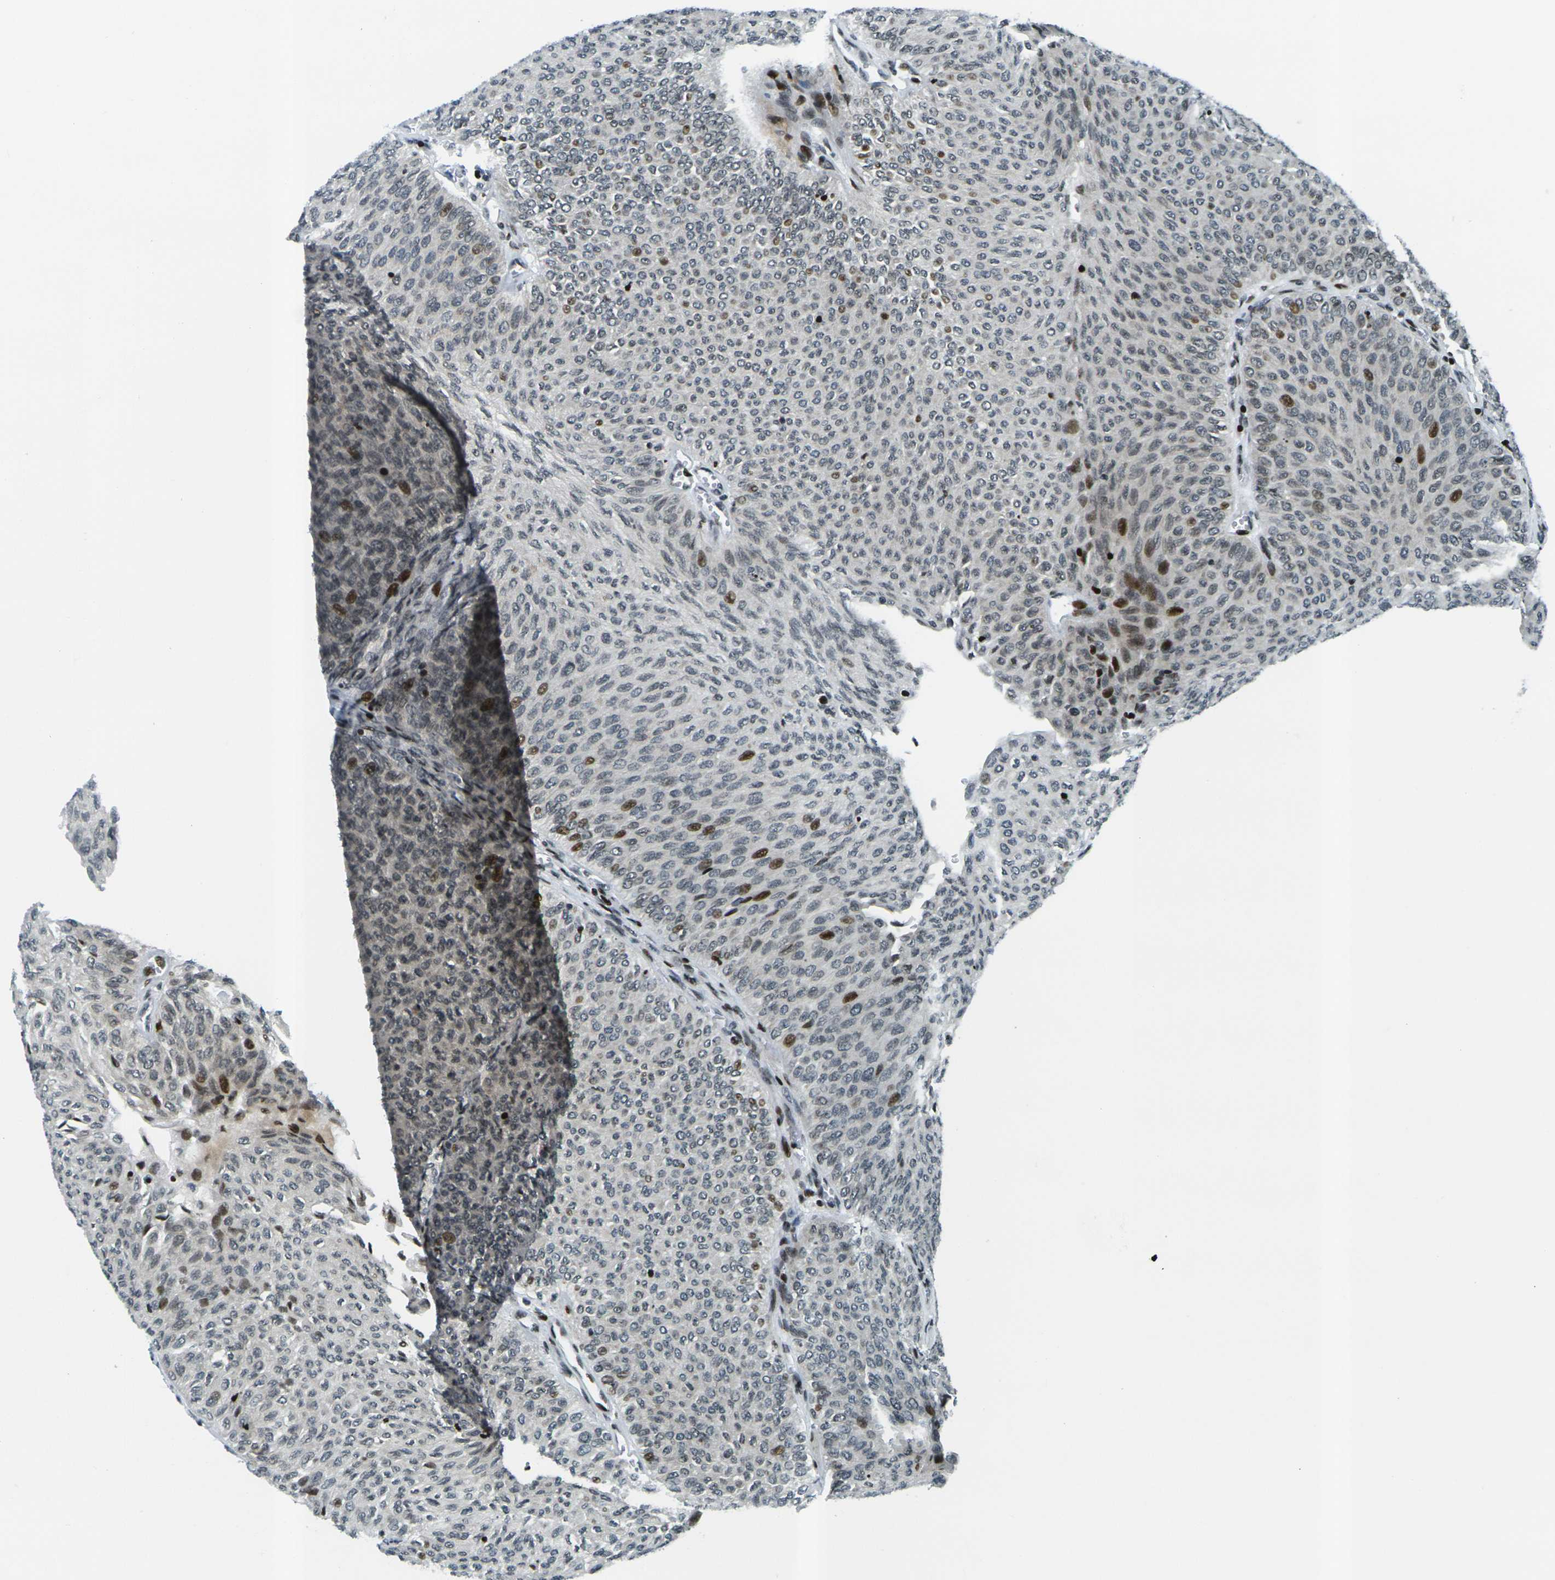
{"staining": {"intensity": "strong", "quantity": "<25%", "location": "nuclear"}, "tissue": "urothelial cancer", "cell_type": "Tumor cells", "image_type": "cancer", "snomed": [{"axis": "morphology", "description": "Urothelial carcinoma, Low grade"}, {"axis": "topography", "description": "Urinary bladder"}], "caption": "High-power microscopy captured an immunohistochemistry (IHC) micrograph of low-grade urothelial carcinoma, revealing strong nuclear positivity in approximately <25% of tumor cells.", "gene": "H3-3A", "patient": {"sex": "male", "age": 78}}